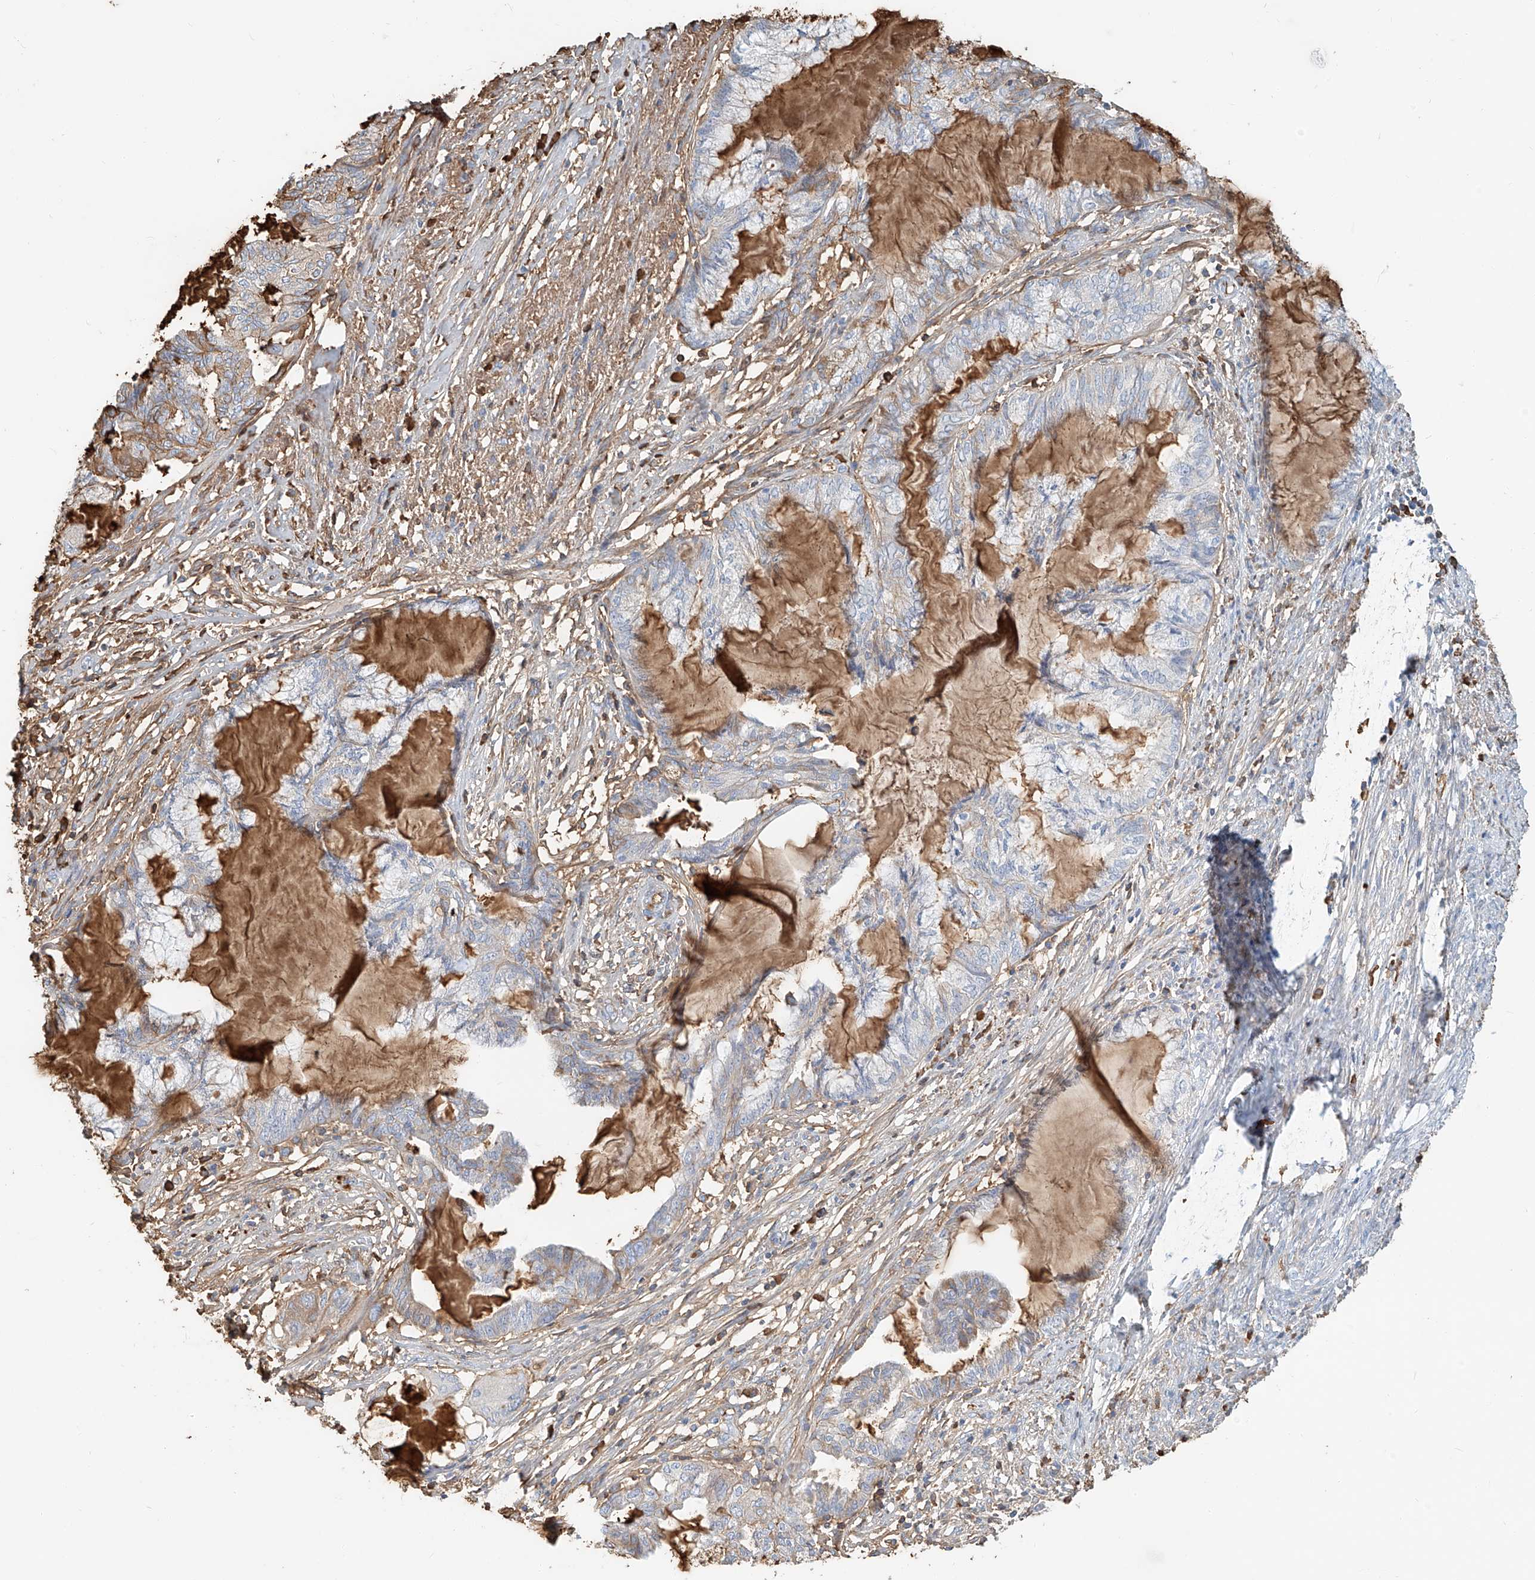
{"staining": {"intensity": "moderate", "quantity": "<25%", "location": "cytoplasmic/membranous"}, "tissue": "endometrial cancer", "cell_type": "Tumor cells", "image_type": "cancer", "snomed": [{"axis": "morphology", "description": "Adenocarcinoma, NOS"}, {"axis": "topography", "description": "Endometrium"}], "caption": "A photomicrograph of human endometrial cancer (adenocarcinoma) stained for a protein reveals moderate cytoplasmic/membranous brown staining in tumor cells.", "gene": "ZFP30", "patient": {"sex": "female", "age": 86}}